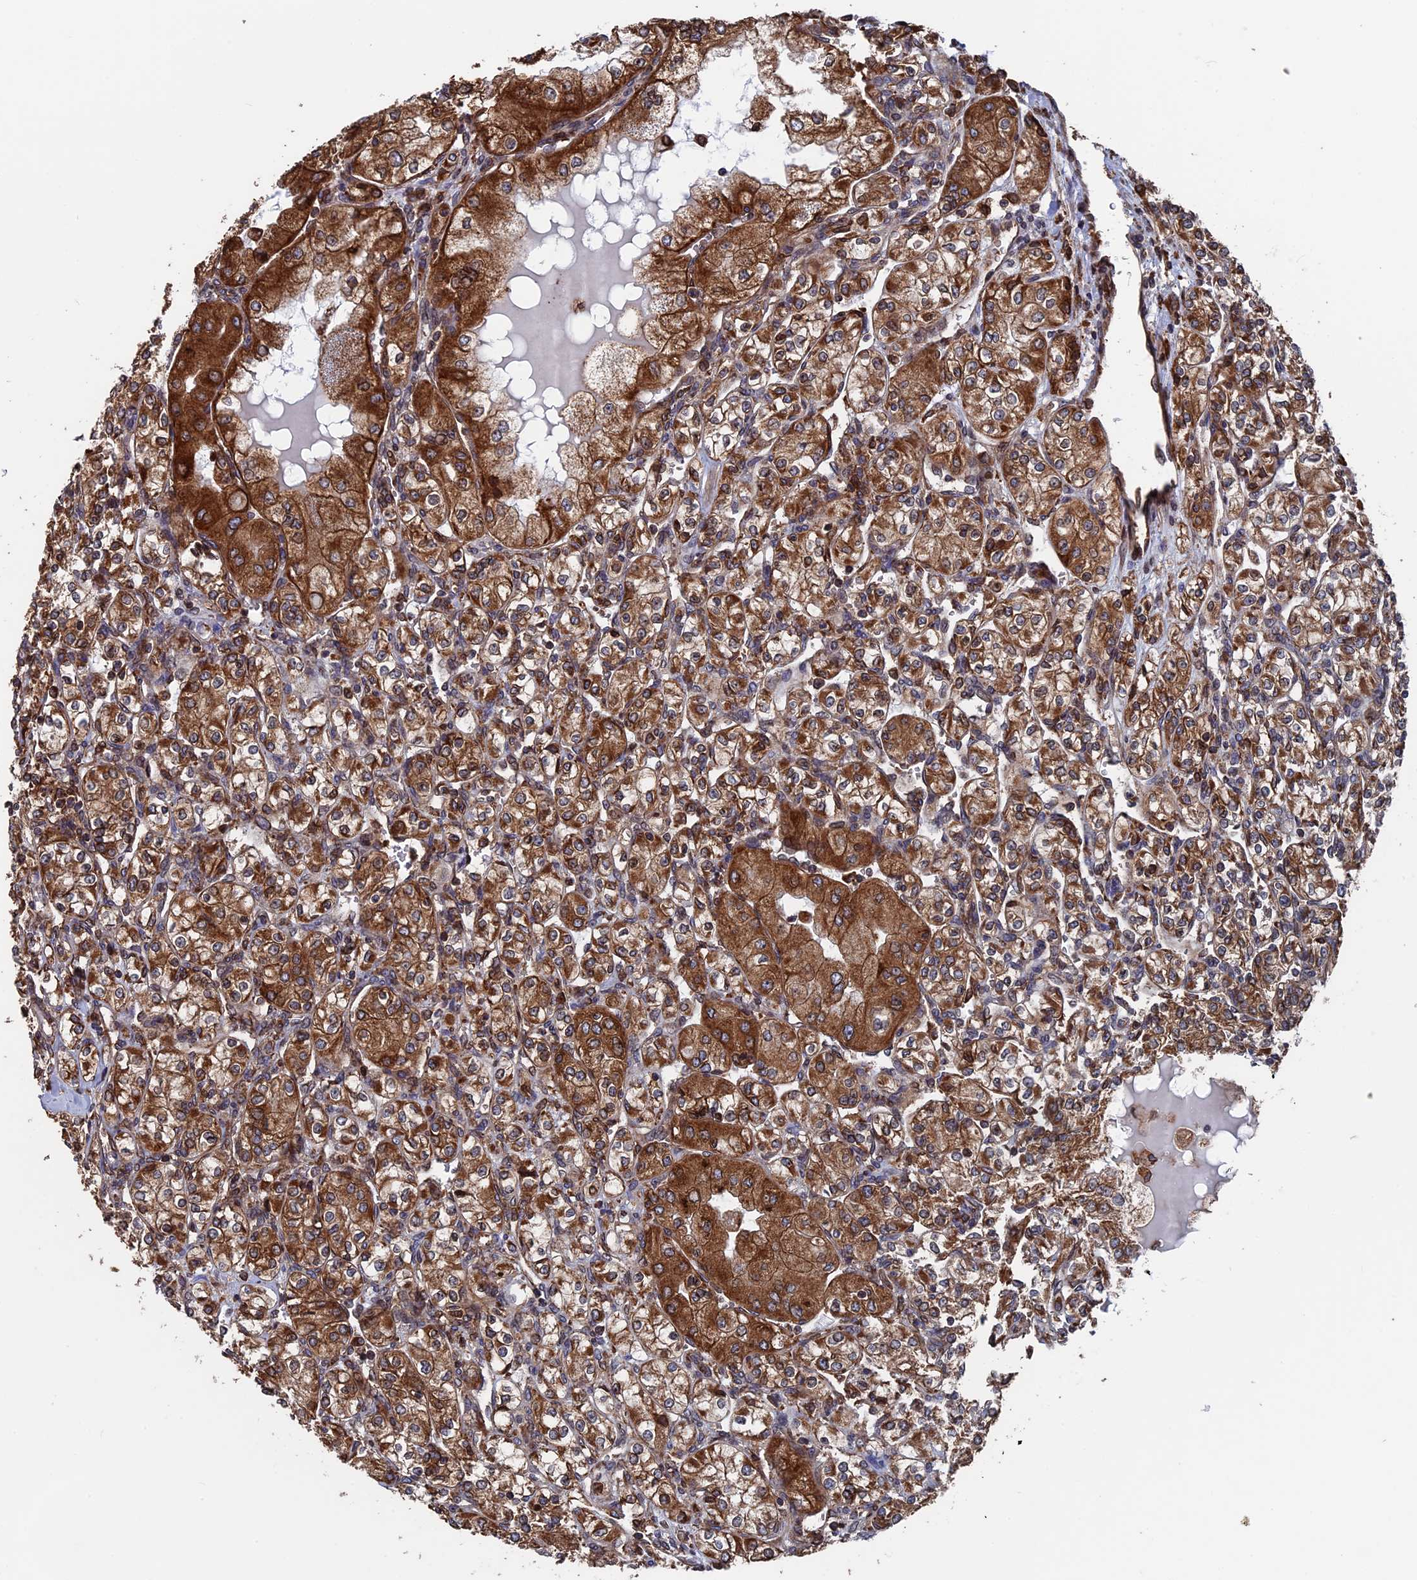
{"staining": {"intensity": "strong", "quantity": ">75%", "location": "cytoplasmic/membranous"}, "tissue": "renal cancer", "cell_type": "Tumor cells", "image_type": "cancer", "snomed": [{"axis": "morphology", "description": "Adenocarcinoma, NOS"}, {"axis": "topography", "description": "Kidney"}], "caption": "Strong cytoplasmic/membranous protein staining is seen in about >75% of tumor cells in renal cancer.", "gene": "RPUSD1", "patient": {"sex": "male", "age": 77}}